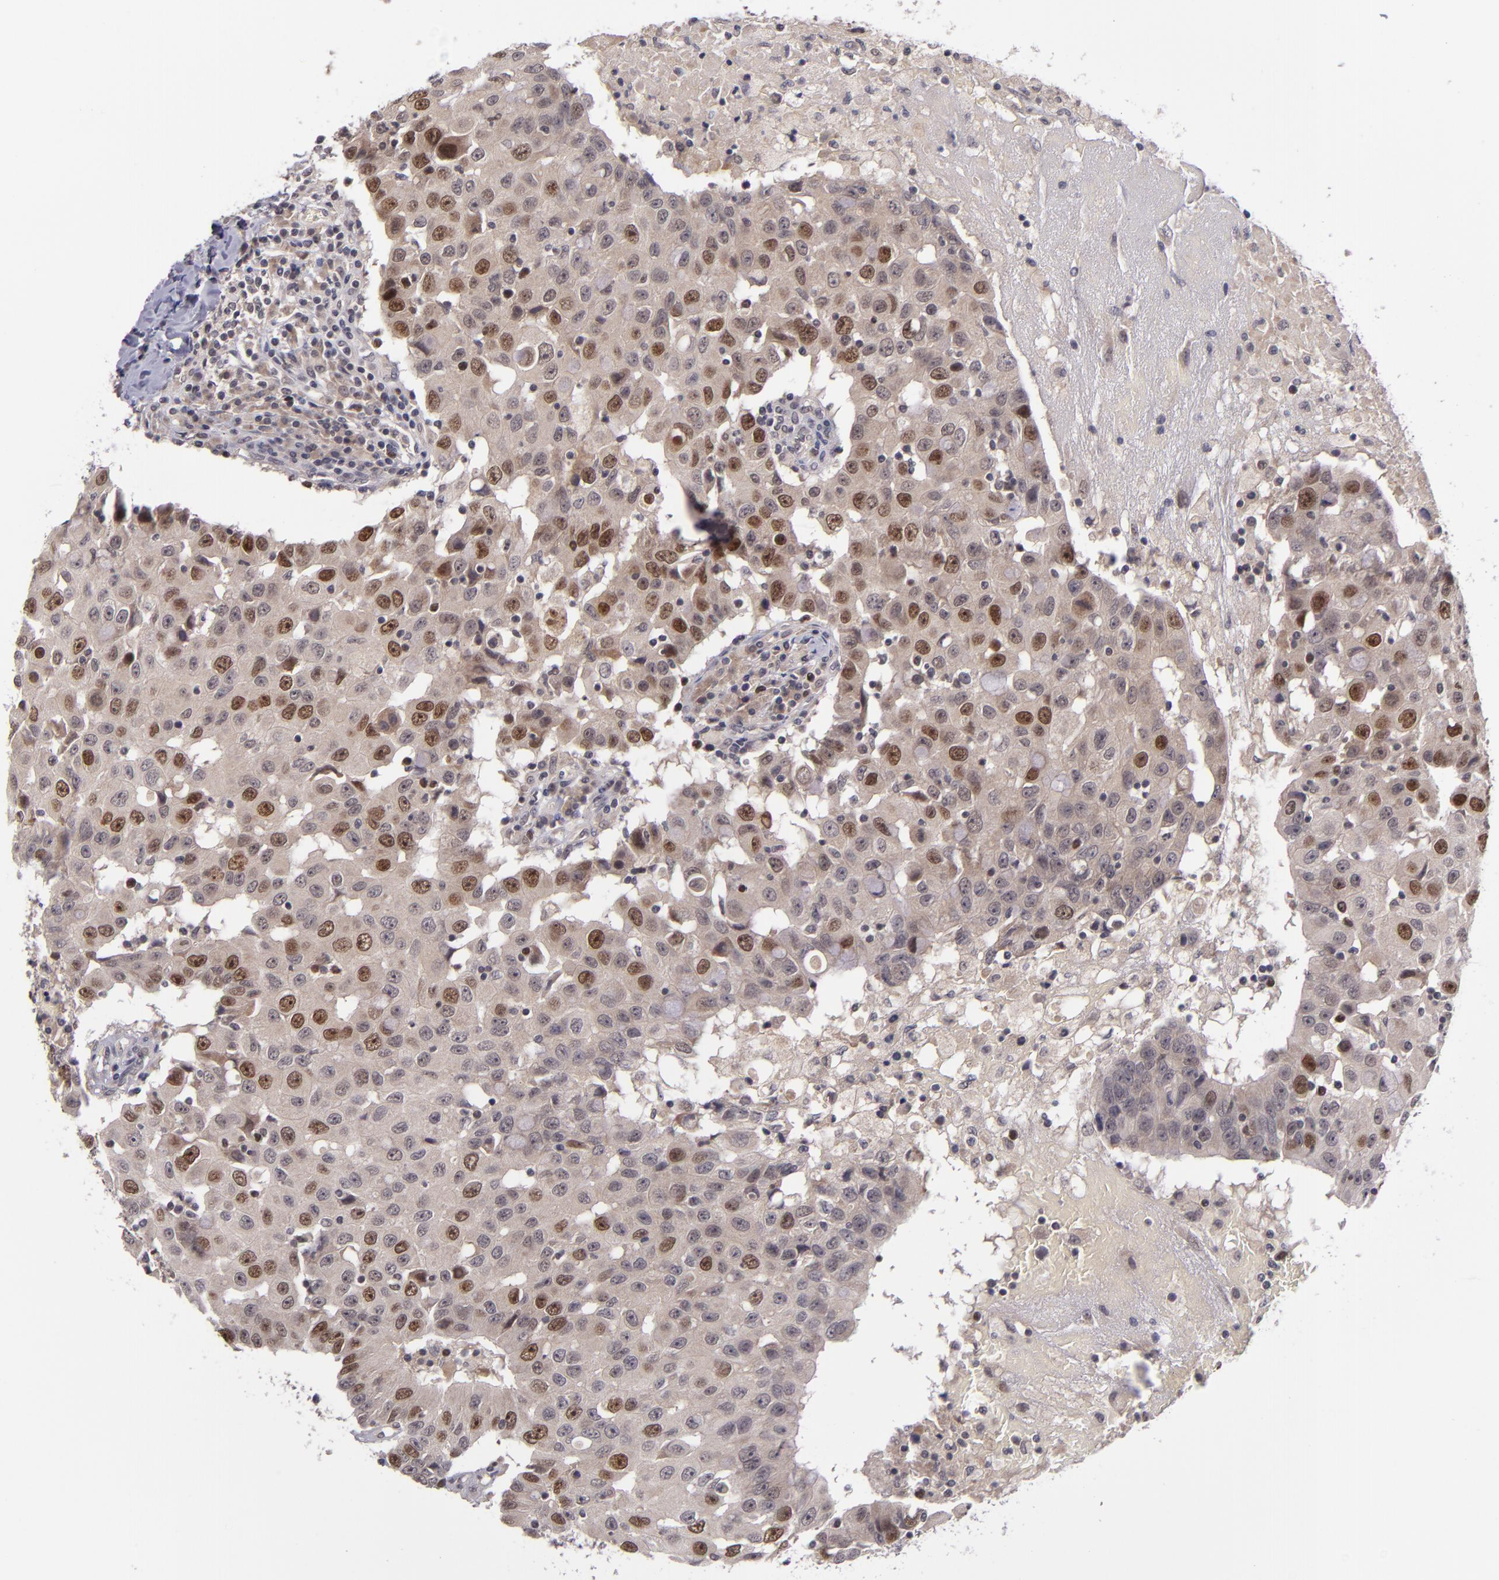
{"staining": {"intensity": "strong", "quantity": "25%-75%", "location": "nuclear"}, "tissue": "breast cancer", "cell_type": "Tumor cells", "image_type": "cancer", "snomed": [{"axis": "morphology", "description": "Duct carcinoma"}, {"axis": "topography", "description": "Breast"}], "caption": "High-magnification brightfield microscopy of breast cancer stained with DAB (brown) and counterstained with hematoxylin (blue). tumor cells exhibit strong nuclear positivity is identified in approximately25%-75% of cells.", "gene": "CDC7", "patient": {"sex": "female", "age": 27}}